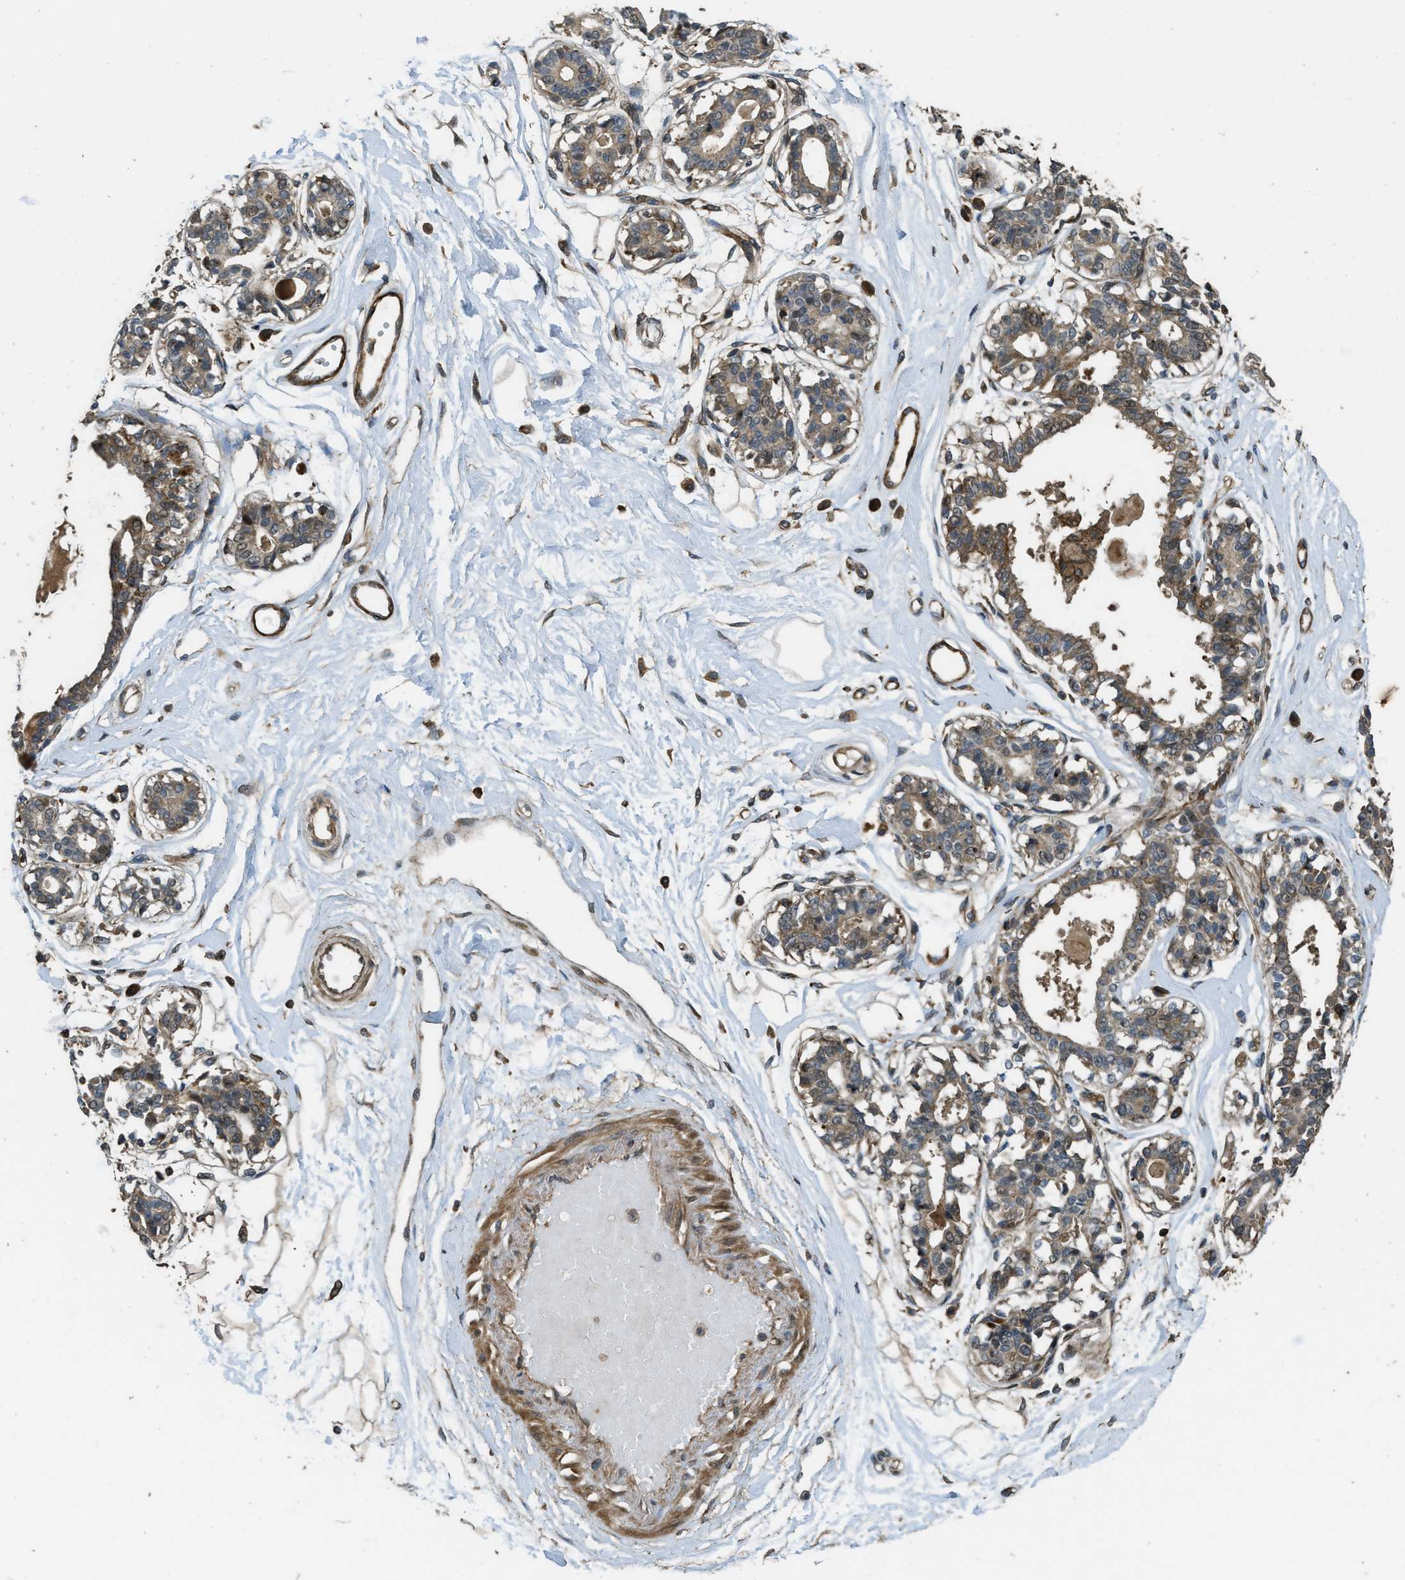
{"staining": {"intensity": "moderate", "quantity": ">75%", "location": "cytoplasmic/membranous,nuclear"}, "tissue": "breast", "cell_type": "Adipocytes", "image_type": "normal", "snomed": [{"axis": "morphology", "description": "Normal tissue, NOS"}, {"axis": "topography", "description": "Breast"}], "caption": "DAB immunohistochemical staining of normal human breast exhibits moderate cytoplasmic/membranous,nuclear protein positivity in approximately >75% of adipocytes. The staining is performed using DAB (3,3'-diaminobenzidine) brown chromogen to label protein expression. The nuclei are counter-stained blue using hematoxylin.", "gene": "PPP6R3", "patient": {"sex": "female", "age": 45}}